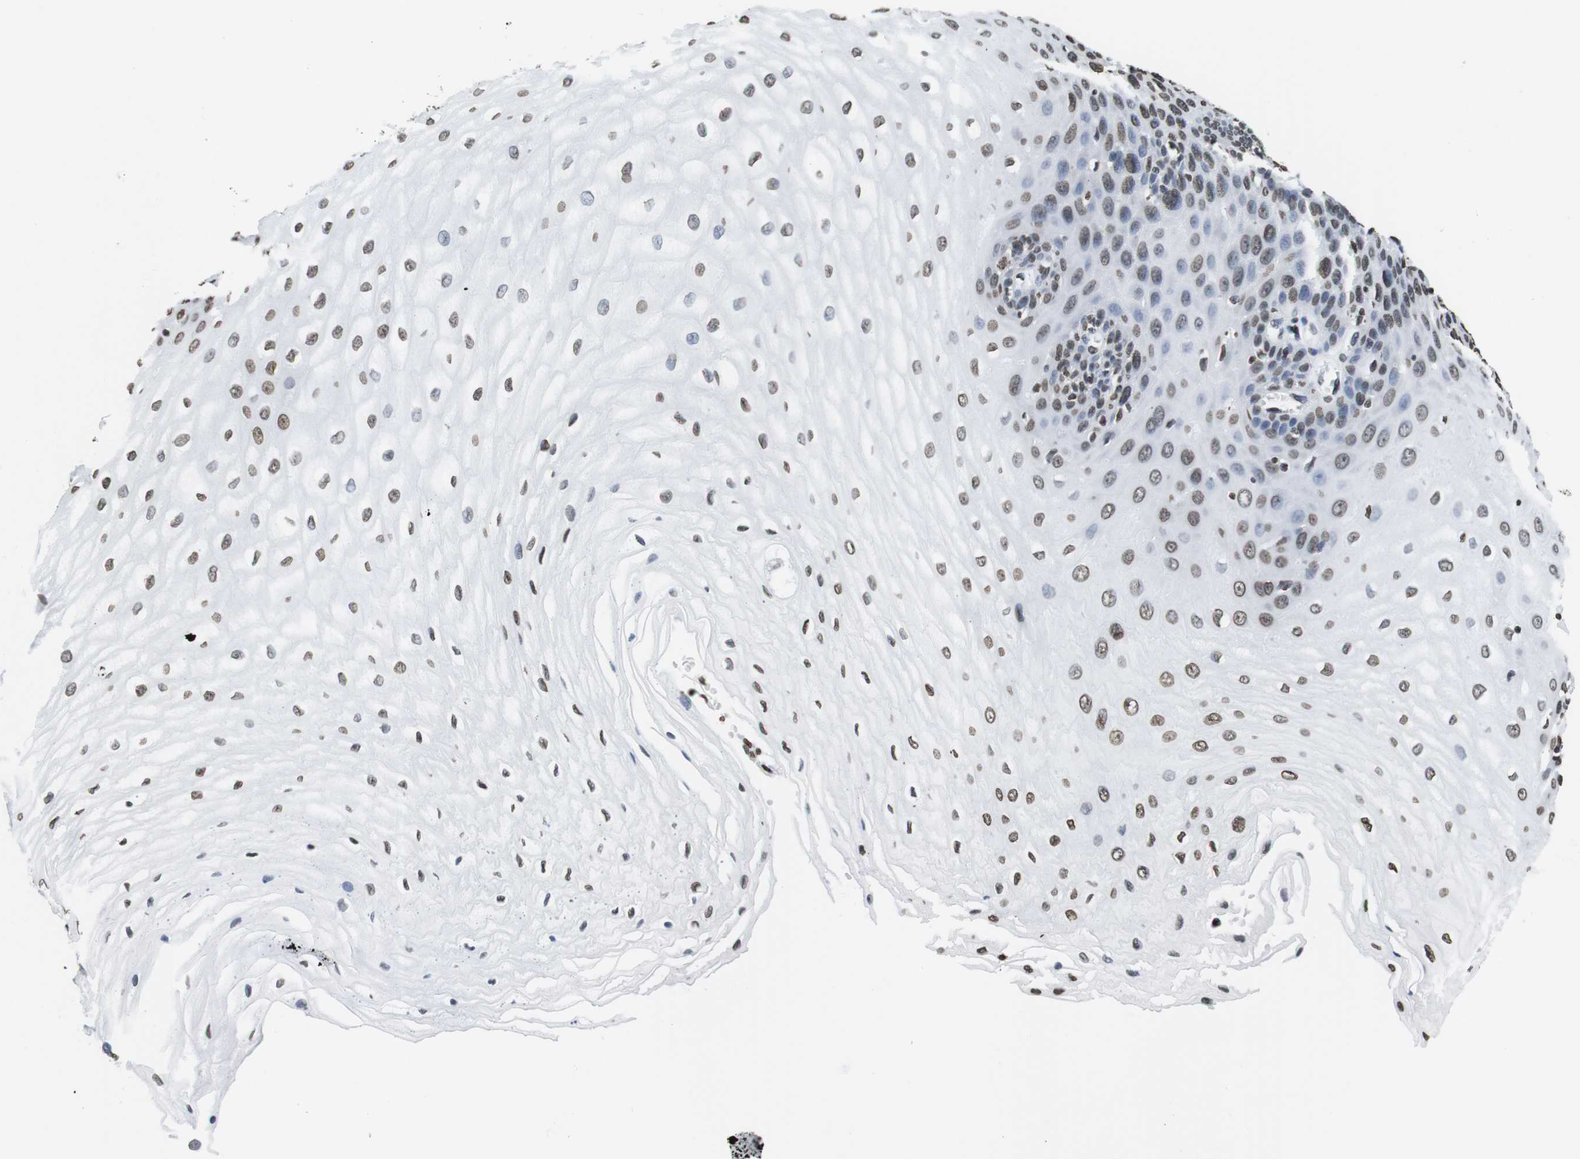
{"staining": {"intensity": "weak", "quantity": ">75%", "location": "nuclear"}, "tissue": "esophagus", "cell_type": "Squamous epithelial cells", "image_type": "normal", "snomed": [{"axis": "morphology", "description": "Normal tissue, NOS"}, {"axis": "morphology", "description": "Squamous cell carcinoma, NOS"}, {"axis": "topography", "description": "Esophagus"}], "caption": "Esophagus stained with DAB (3,3'-diaminobenzidine) IHC exhibits low levels of weak nuclear positivity in approximately >75% of squamous epithelial cells.", "gene": "BSX", "patient": {"sex": "male", "age": 65}}